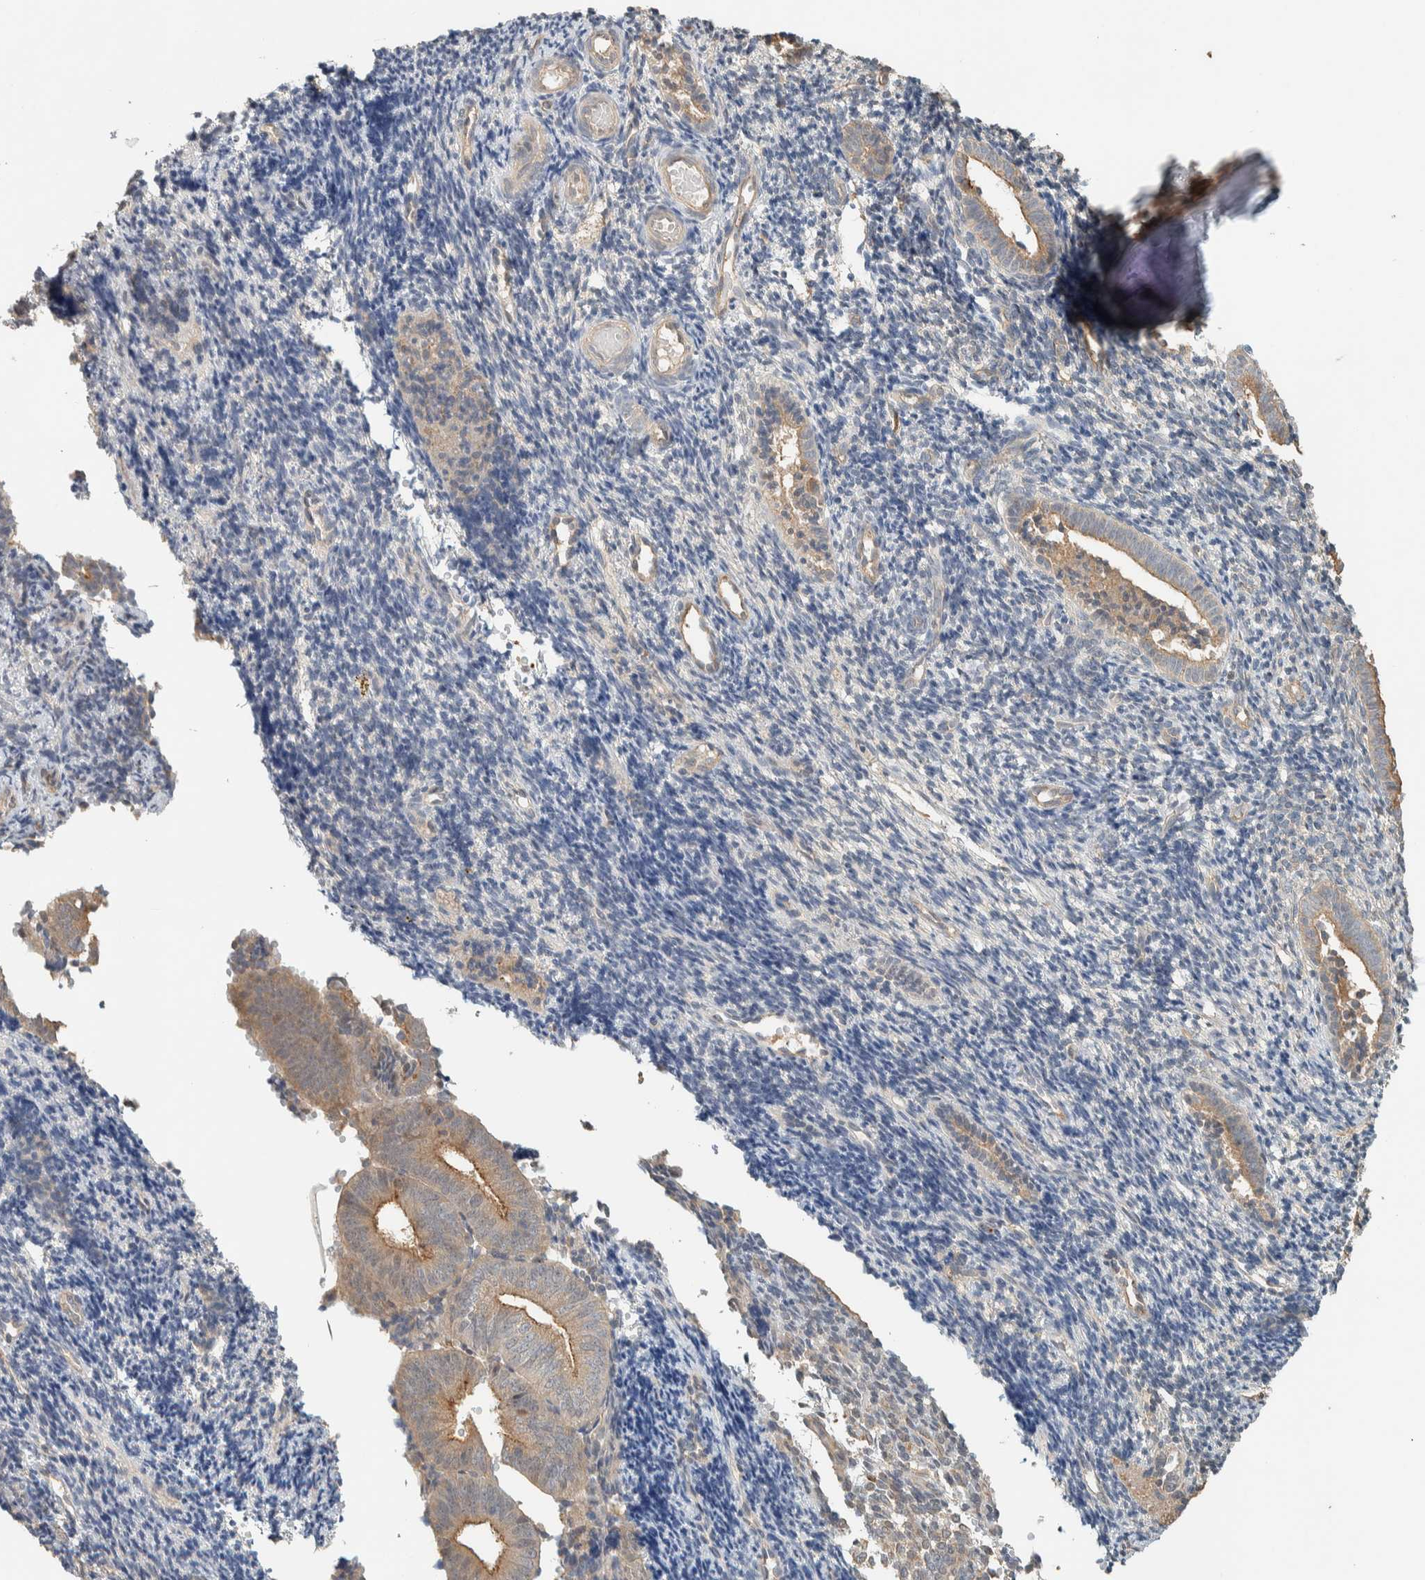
{"staining": {"intensity": "negative", "quantity": "none", "location": "none"}, "tissue": "endometrium", "cell_type": "Cells in endometrial stroma", "image_type": "normal", "snomed": [{"axis": "morphology", "description": "Normal tissue, NOS"}, {"axis": "topography", "description": "Uterus"}, {"axis": "topography", "description": "Endometrium"}], "caption": "Immunohistochemistry of unremarkable endometrium demonstrates no staining in cells in endometrial stroma.", "gene": "RAB11FIP1", "patient": {"sex": "female", "age": 33}}